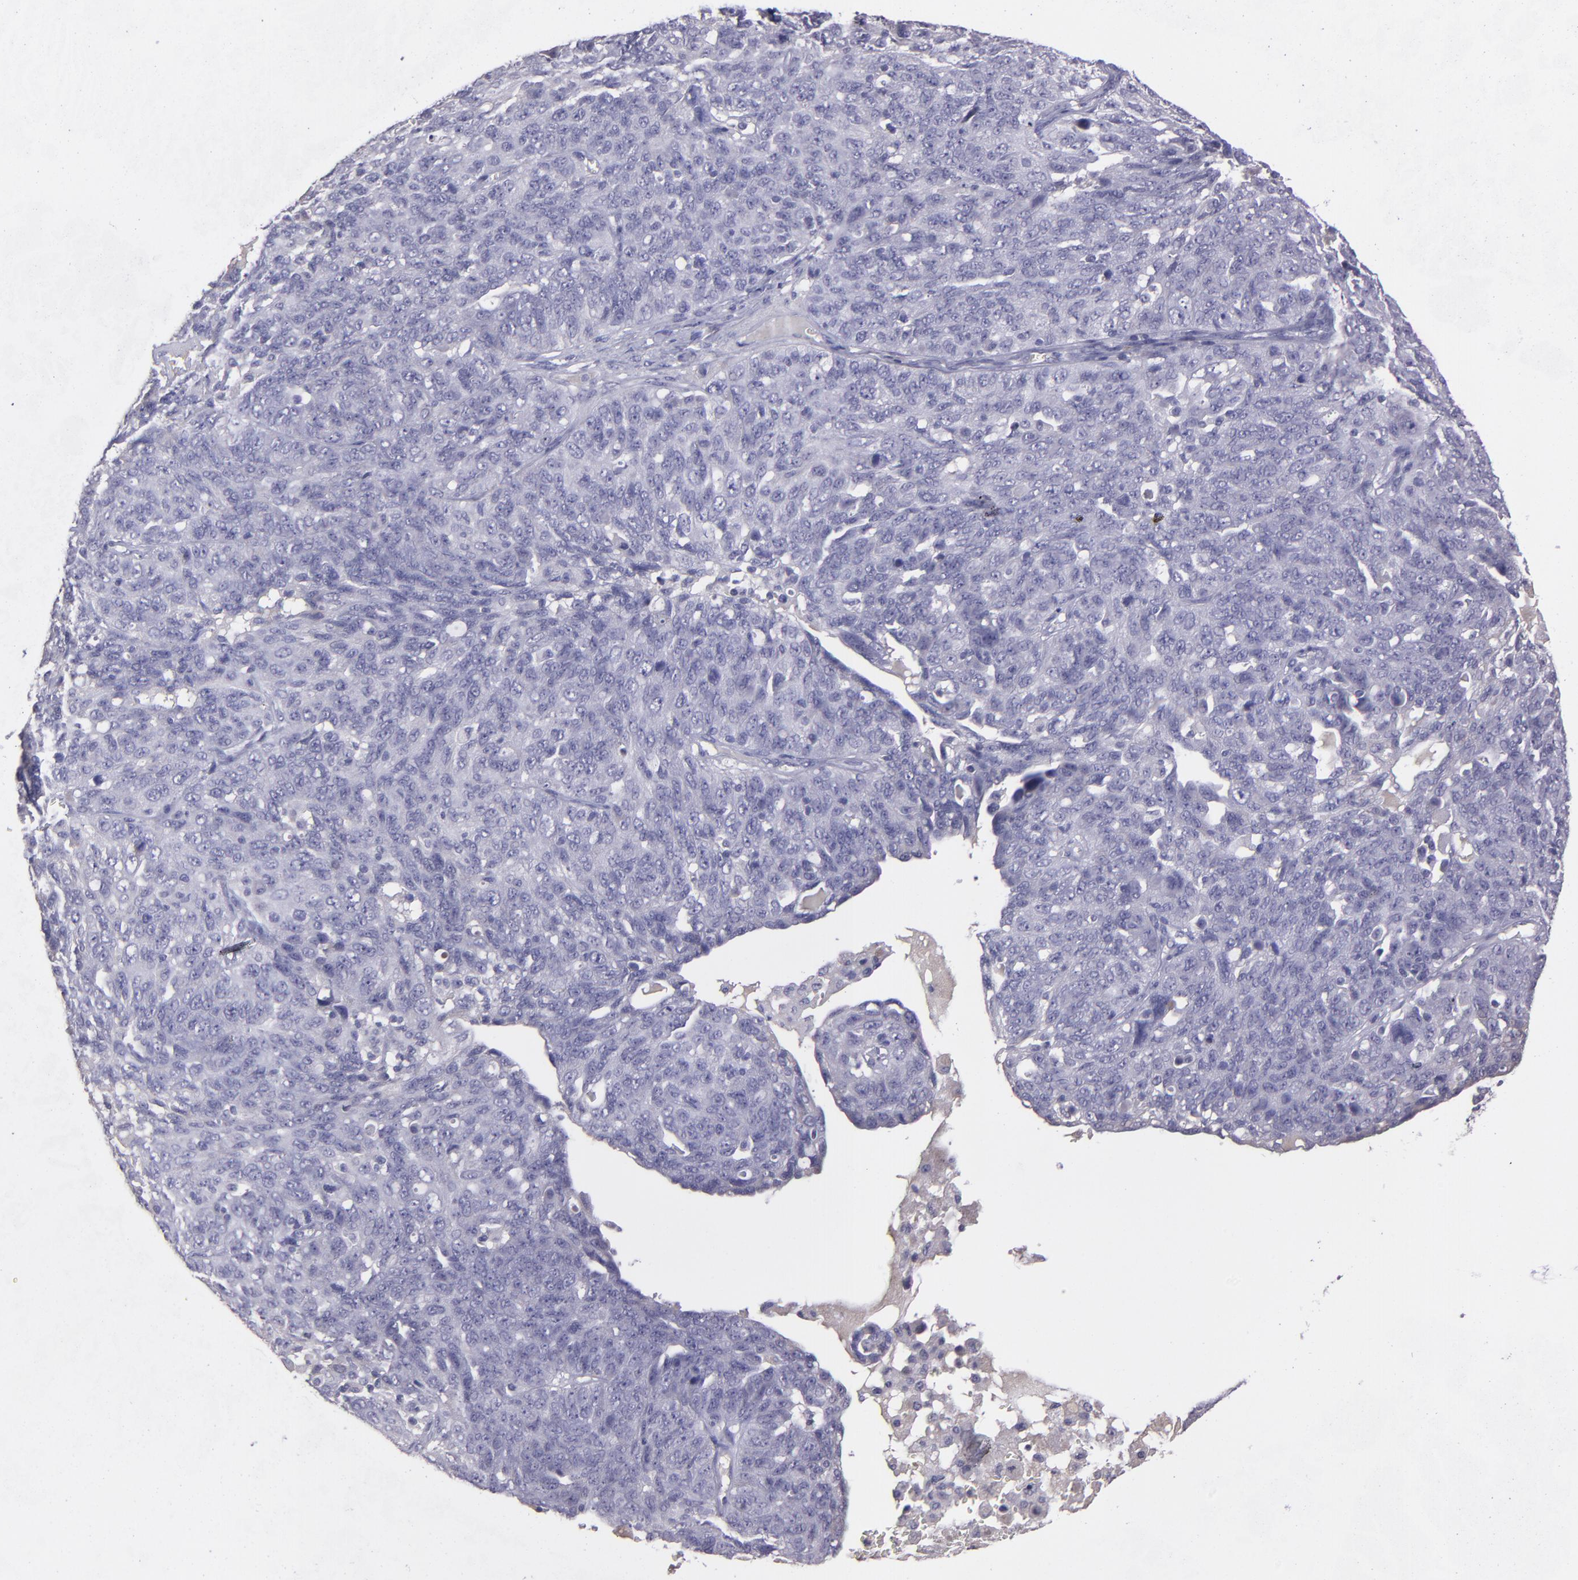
{"staining": {"intensity": "negative", "quantity": "none", "location": "none"}, "tissue": "ovarian cancer", "cell_type": "Tumor cells", "image_type": "cancer", "snomed": [{"axis": "morphology", "description": "Cystadenocarcinoma, serous, NOS"}, {"axis": "topography", "description": "Ovary"}], "caption": "DAB immunohistochemical staining of human serous cystadenocarcinoma (ovarian) exhibits no significant staining in tumor cells.", "gene": "MASP1", "patient": {"sex": "female", "age": 71}}